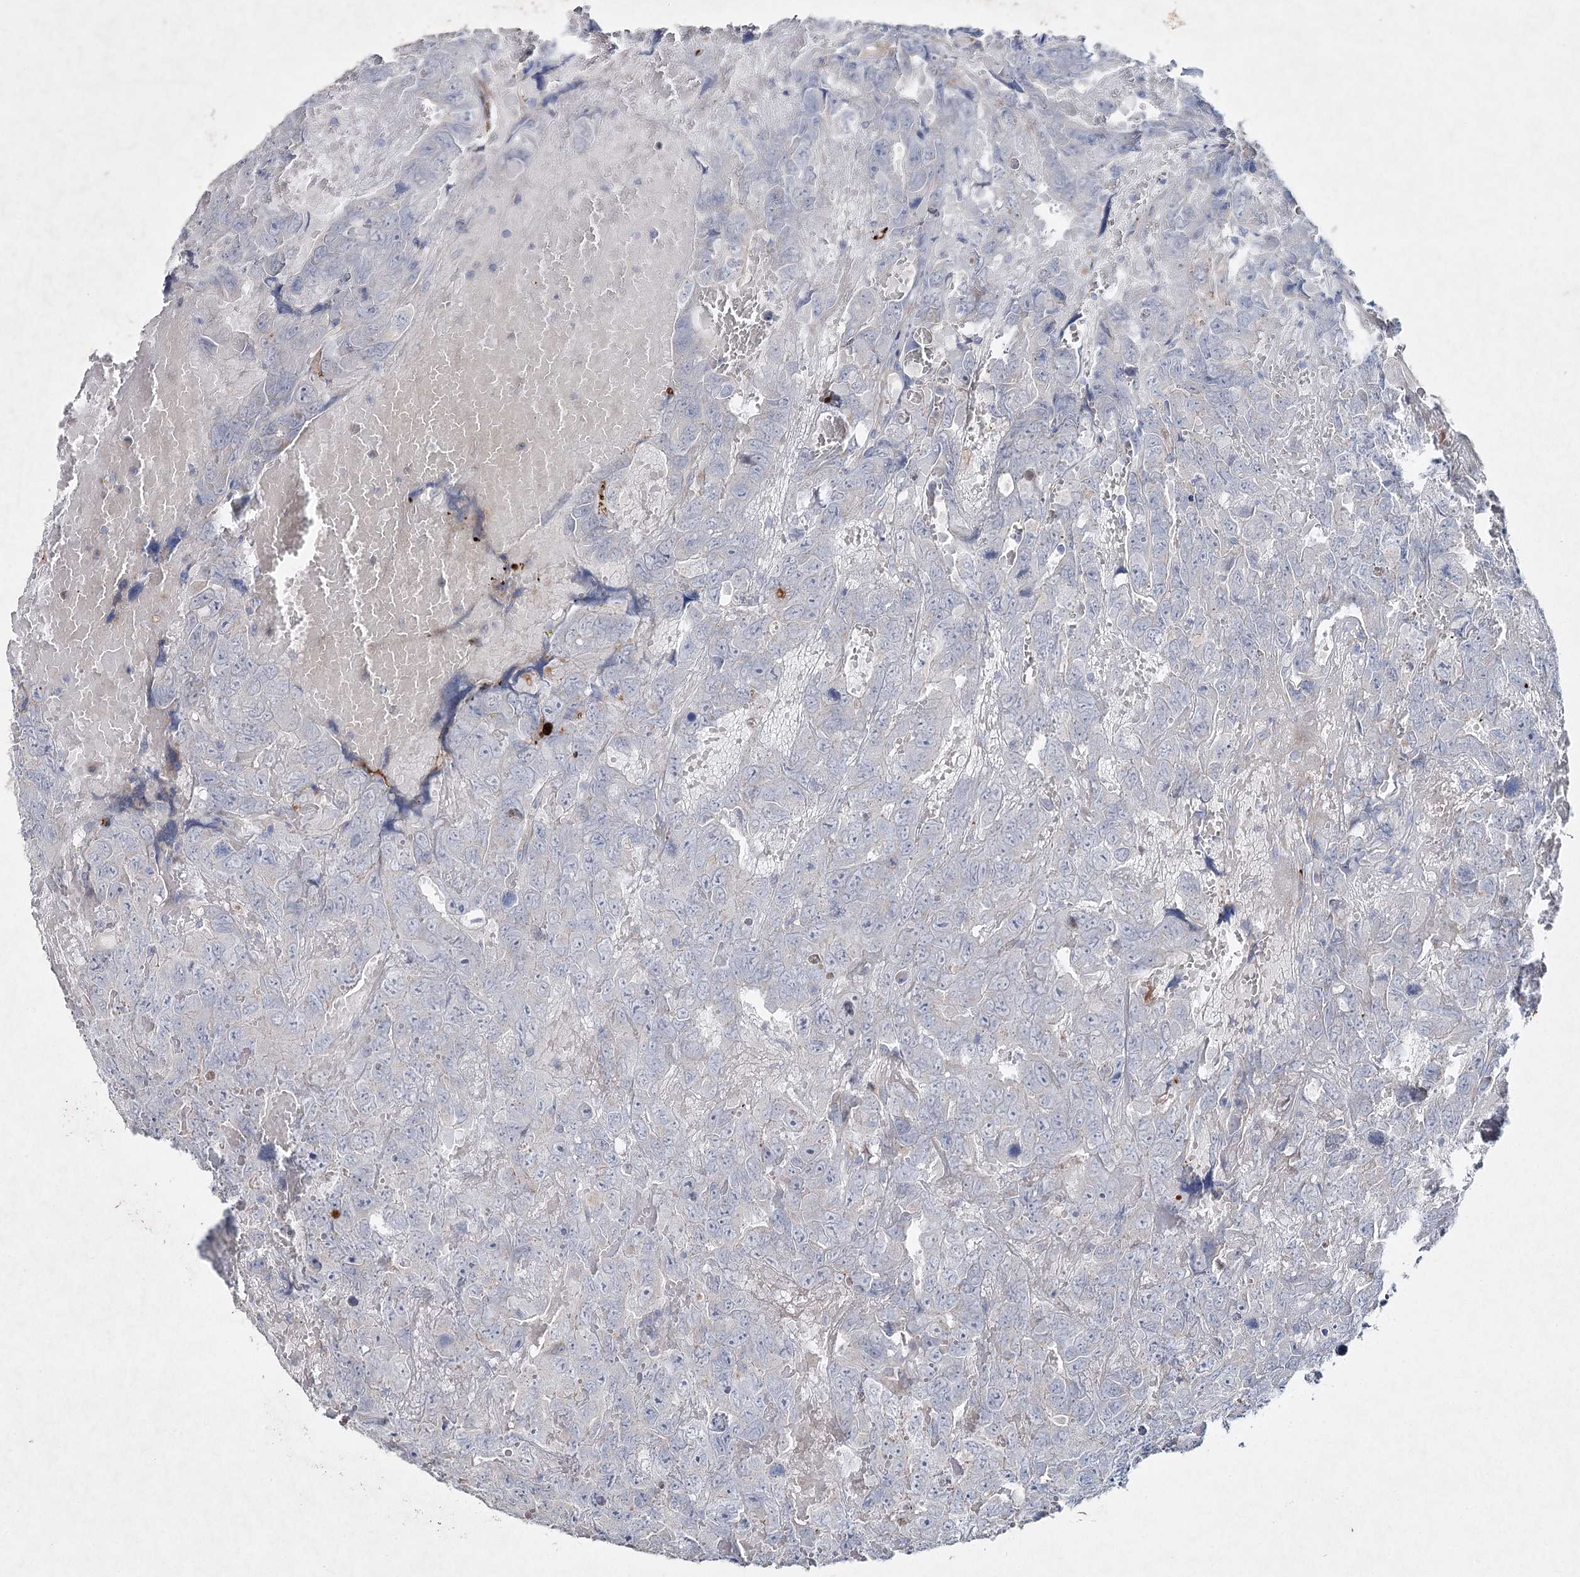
{"staining": {"intensity": "negative", "quantity": "none", "location": "none"}, "tissue": "testis cancer", "cell_type": "Tumor cells", "image_type": "cancer", "snomed": [{"axis": "morphology", "description": "Carcinoma, Embryonal, NOS"}, {"axis": "topography", "description": "Testis"}], "caption": "Testis cancer stained for a protein using immunohistochemistry (IHC) displays no staining tumor cells.", "gene": "RFX6", "patient": {"sex": "male", "age": 45}}